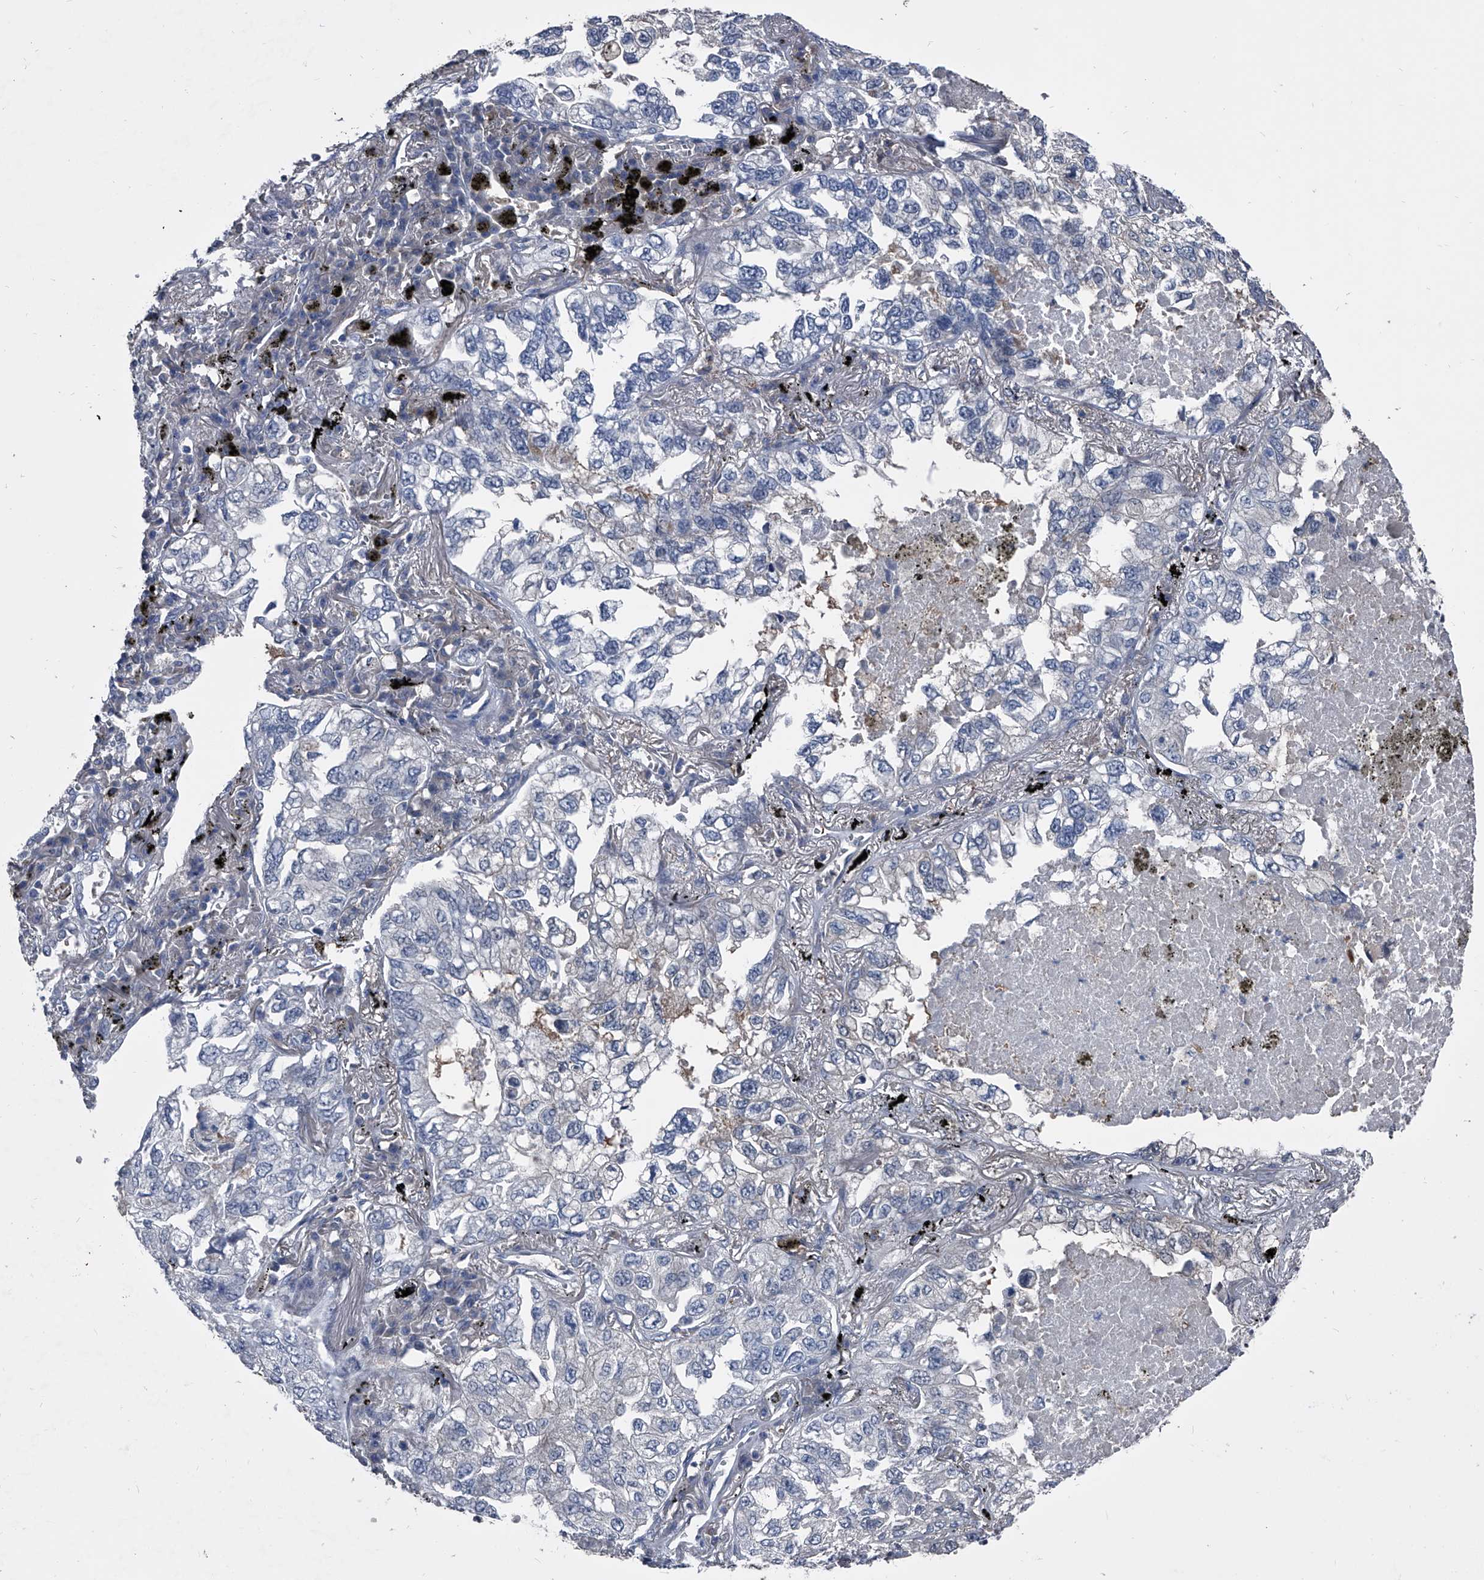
{"staining": {"intensity": "negative", "quantity": "none", "location": "none"}, "tissue": "lung cancer", "cell_type": "Tumor cells", "image_type": "cancer", "snomed": [{"axis": "morphology", "description": "Adenocarcinoma, NOS"}, {"axis": "topography", "description": "Lung"}], "caption": "Lung adenocarcinoma was stained to show a protein in brown. There is no significant positivity in tumor cells. (Immunohistochemistry, brightfield microscopy, high magnification).", "gene": "KIF13A", "patient": {"sex": "male", "age": 65}}